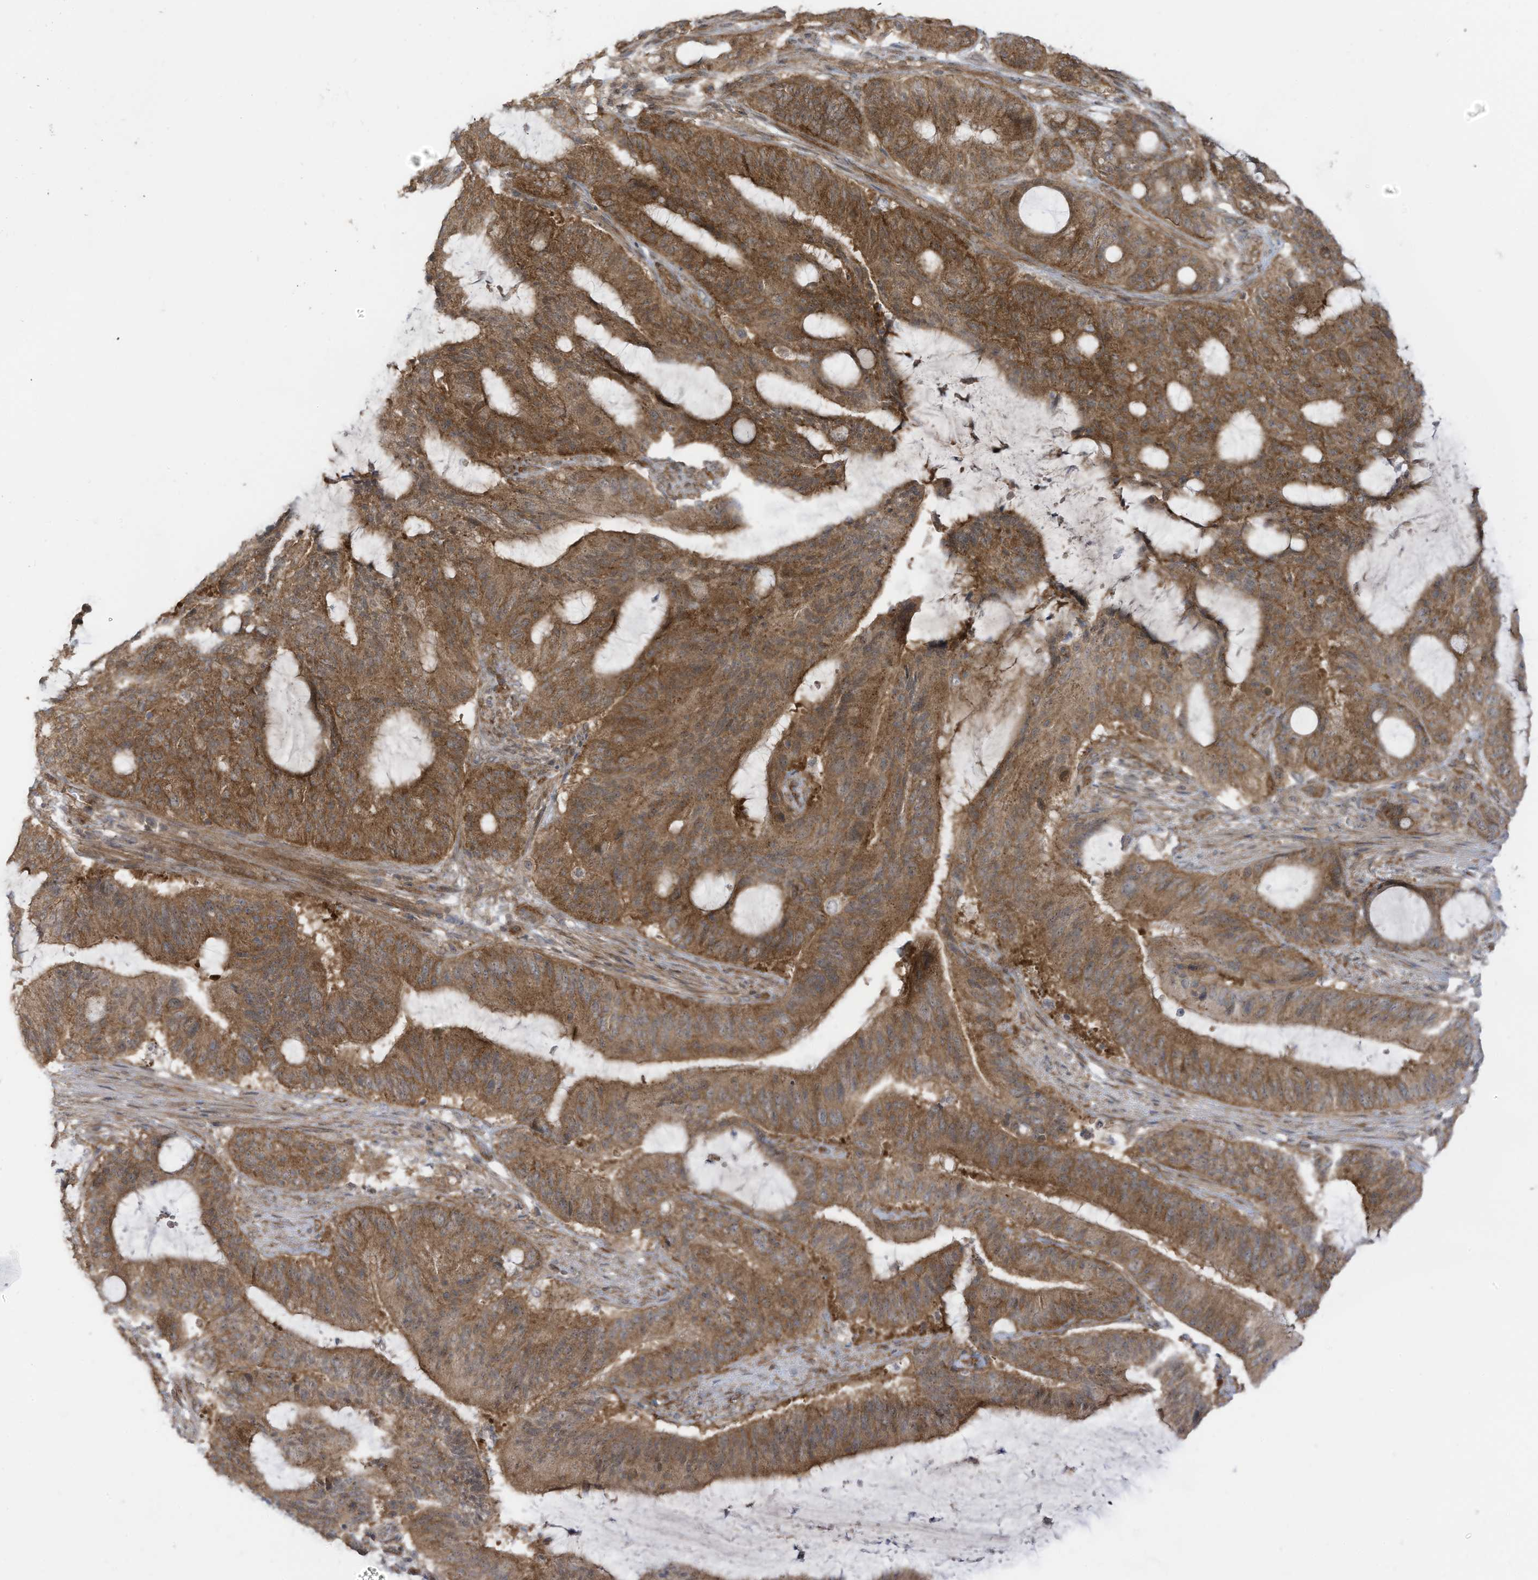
{"staining": {"intensity": "moderate", "quantity": ">75%", "location": "cytoplasmic/membranous"}, "tissue": "liver cancer", "cell_type": "Tumor cells", "image_type": "cancer", "snomed": [{"axis": "morphology", "description": "Normal tissue, NOS"}, {"axis": "morphology", "description": "Cholangiocarcinoma"}, {"axis": "topography", "description": "Liver"}, {"axis": "topography", "description": "Peripheral nerve tissue"}], "caption": "Tumor cells exhibit medium levels of moderate cytoplasmic/membranous staining in about >75% of cells in liver cholangiocarcinoma.", "gene": "REPS1", "patient": {"sex": "female", "age": 73}}